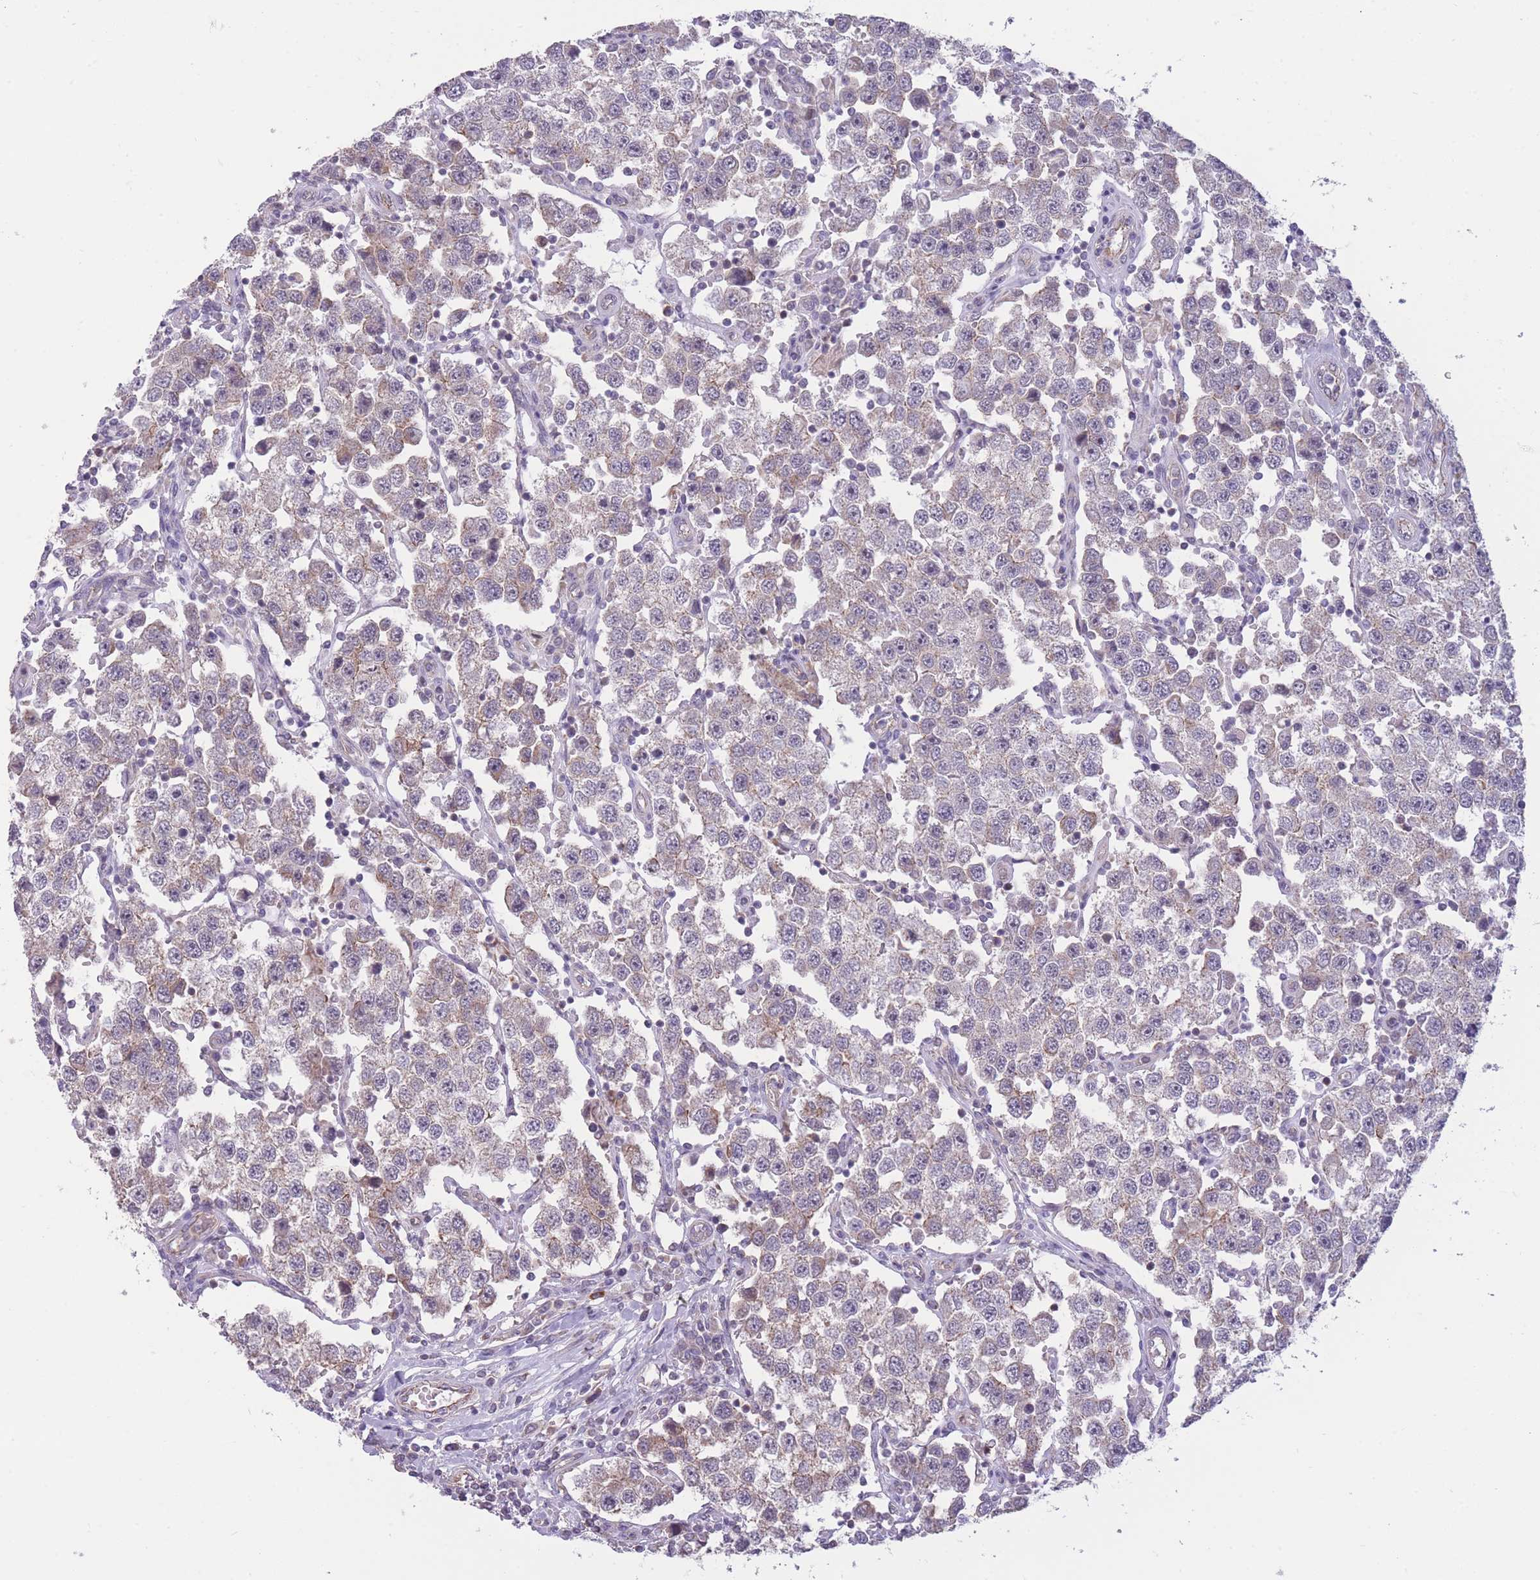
{"staining": {"intensity": "weak", "quantity": "25%-75%", "location": "cytoplasmic/membranous"}, "tissue": "testis cancer", "cell_type": "Tumor cells", "image_type": "cancer", "snomed": [{"axis": "morphology", "description": "Seminoma, NOS"}, {"axis": "topography", "description": "Testis"}], "caption": "Immunohistochemical staining of human seminoma (testis) displays weak cytoplasmic/membranous protein staining in about 25%-75% of tumor cells.", "gene": "MRPS18C", "patient": {"sex": "male", "age": 37}}